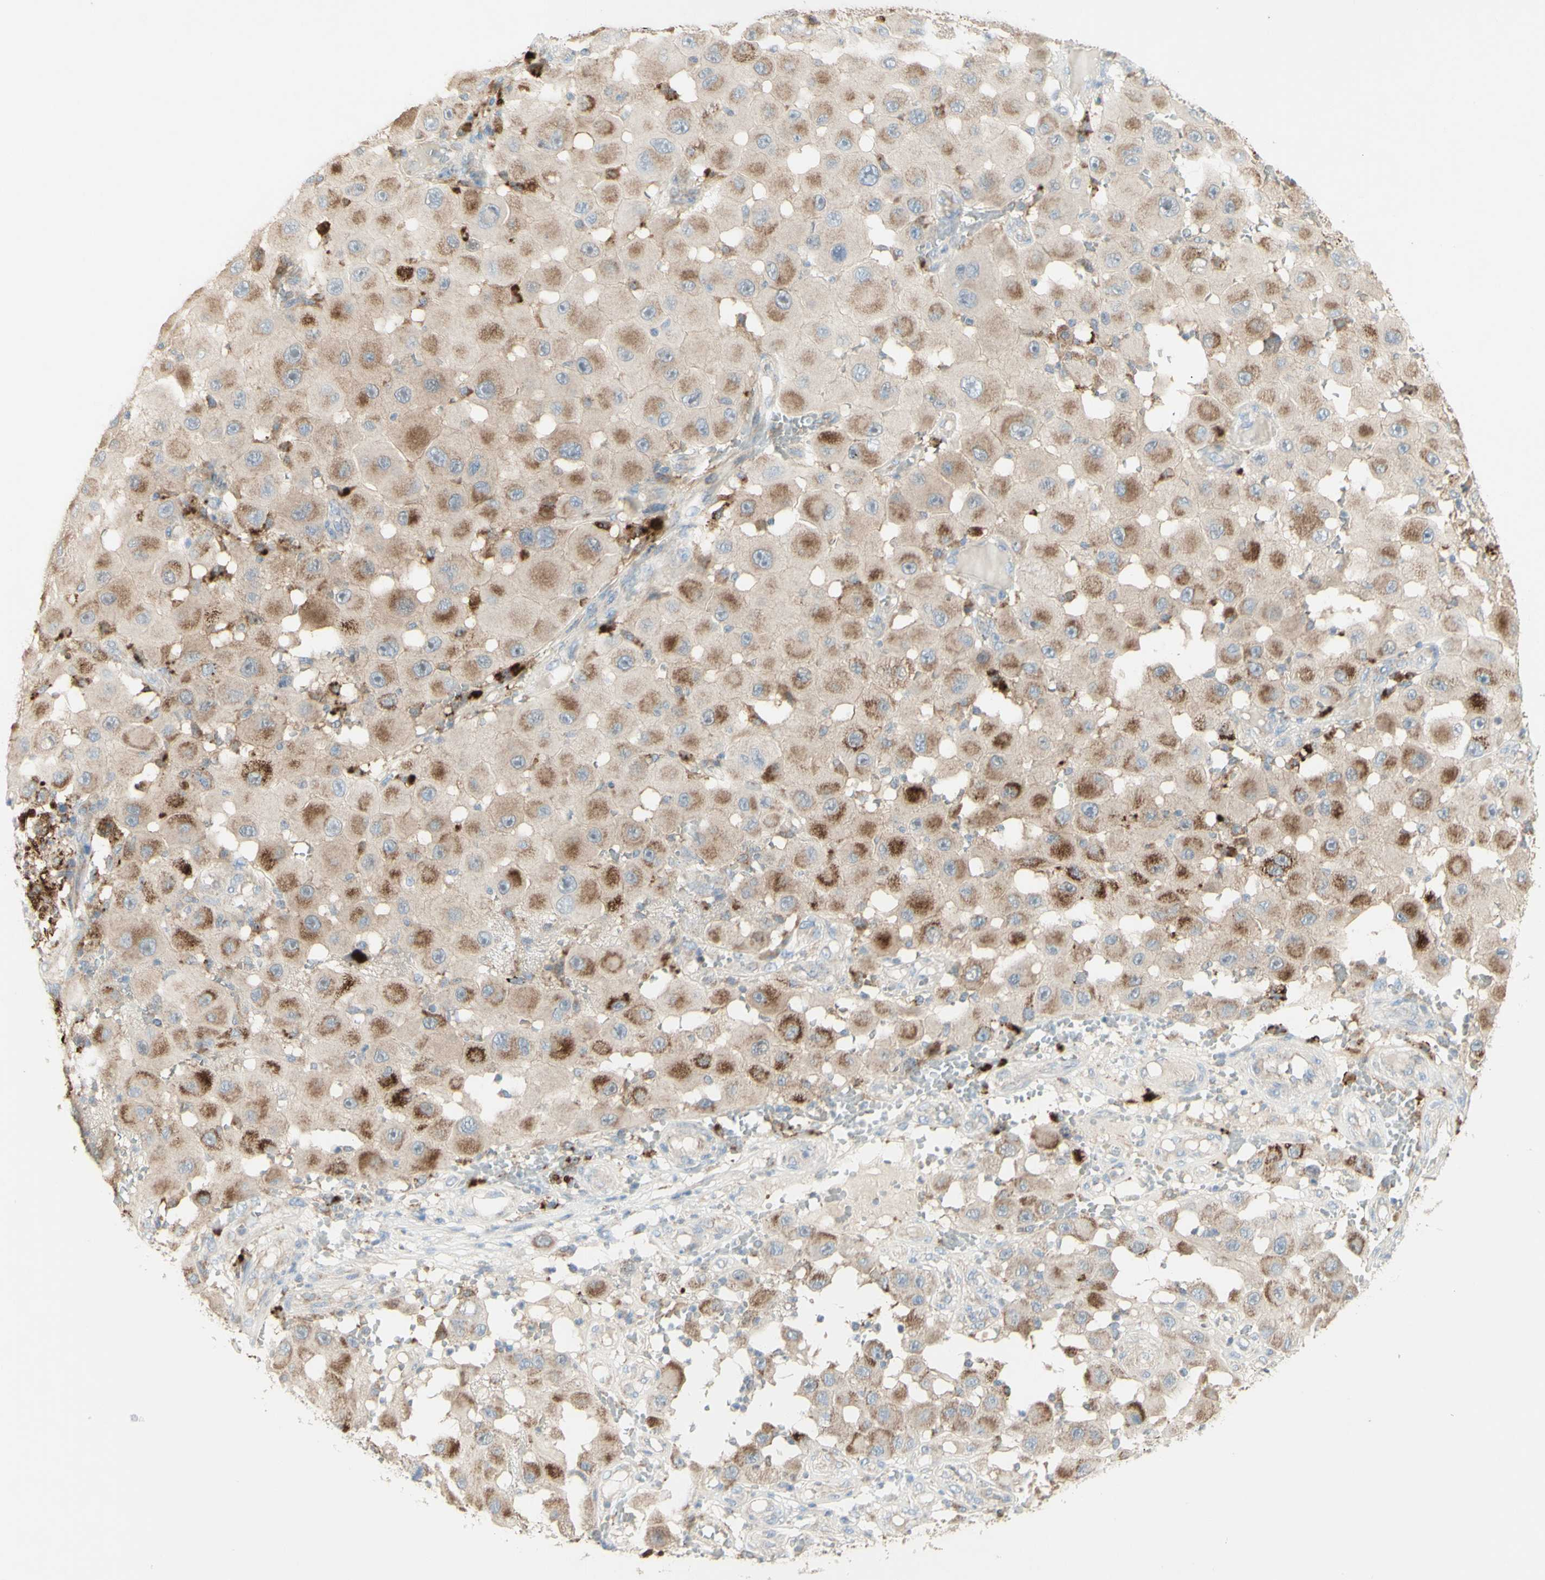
{"staining": {"intensity": "moderate", "quantity": "<25%", "location": "cytoplasmic/membranous"}, "tissue": "melanoma", "cell_type": "Tumor cells", "image_type": "cancer", "snomed": [{"axis": "morphology", "description": "Malignant melanoma, NOS"}, {"axis": "topography", "description": "Skin"}], "caption": "Immunohistochemistry staining of melanoma, which displays low levels of moderate cytoplasmic/membranous staining in about <25% of tumor cells indicating moderate cytoplasmic/membranous protein expression. The staining was performed using DAB (3,3'-diaminobenzidine) (brown) for protein detection and nuclei were counterstained in hematoxylin (blue).", "gene": "CNTNAP1", "patient": {"sex": "female", "age": 81}}